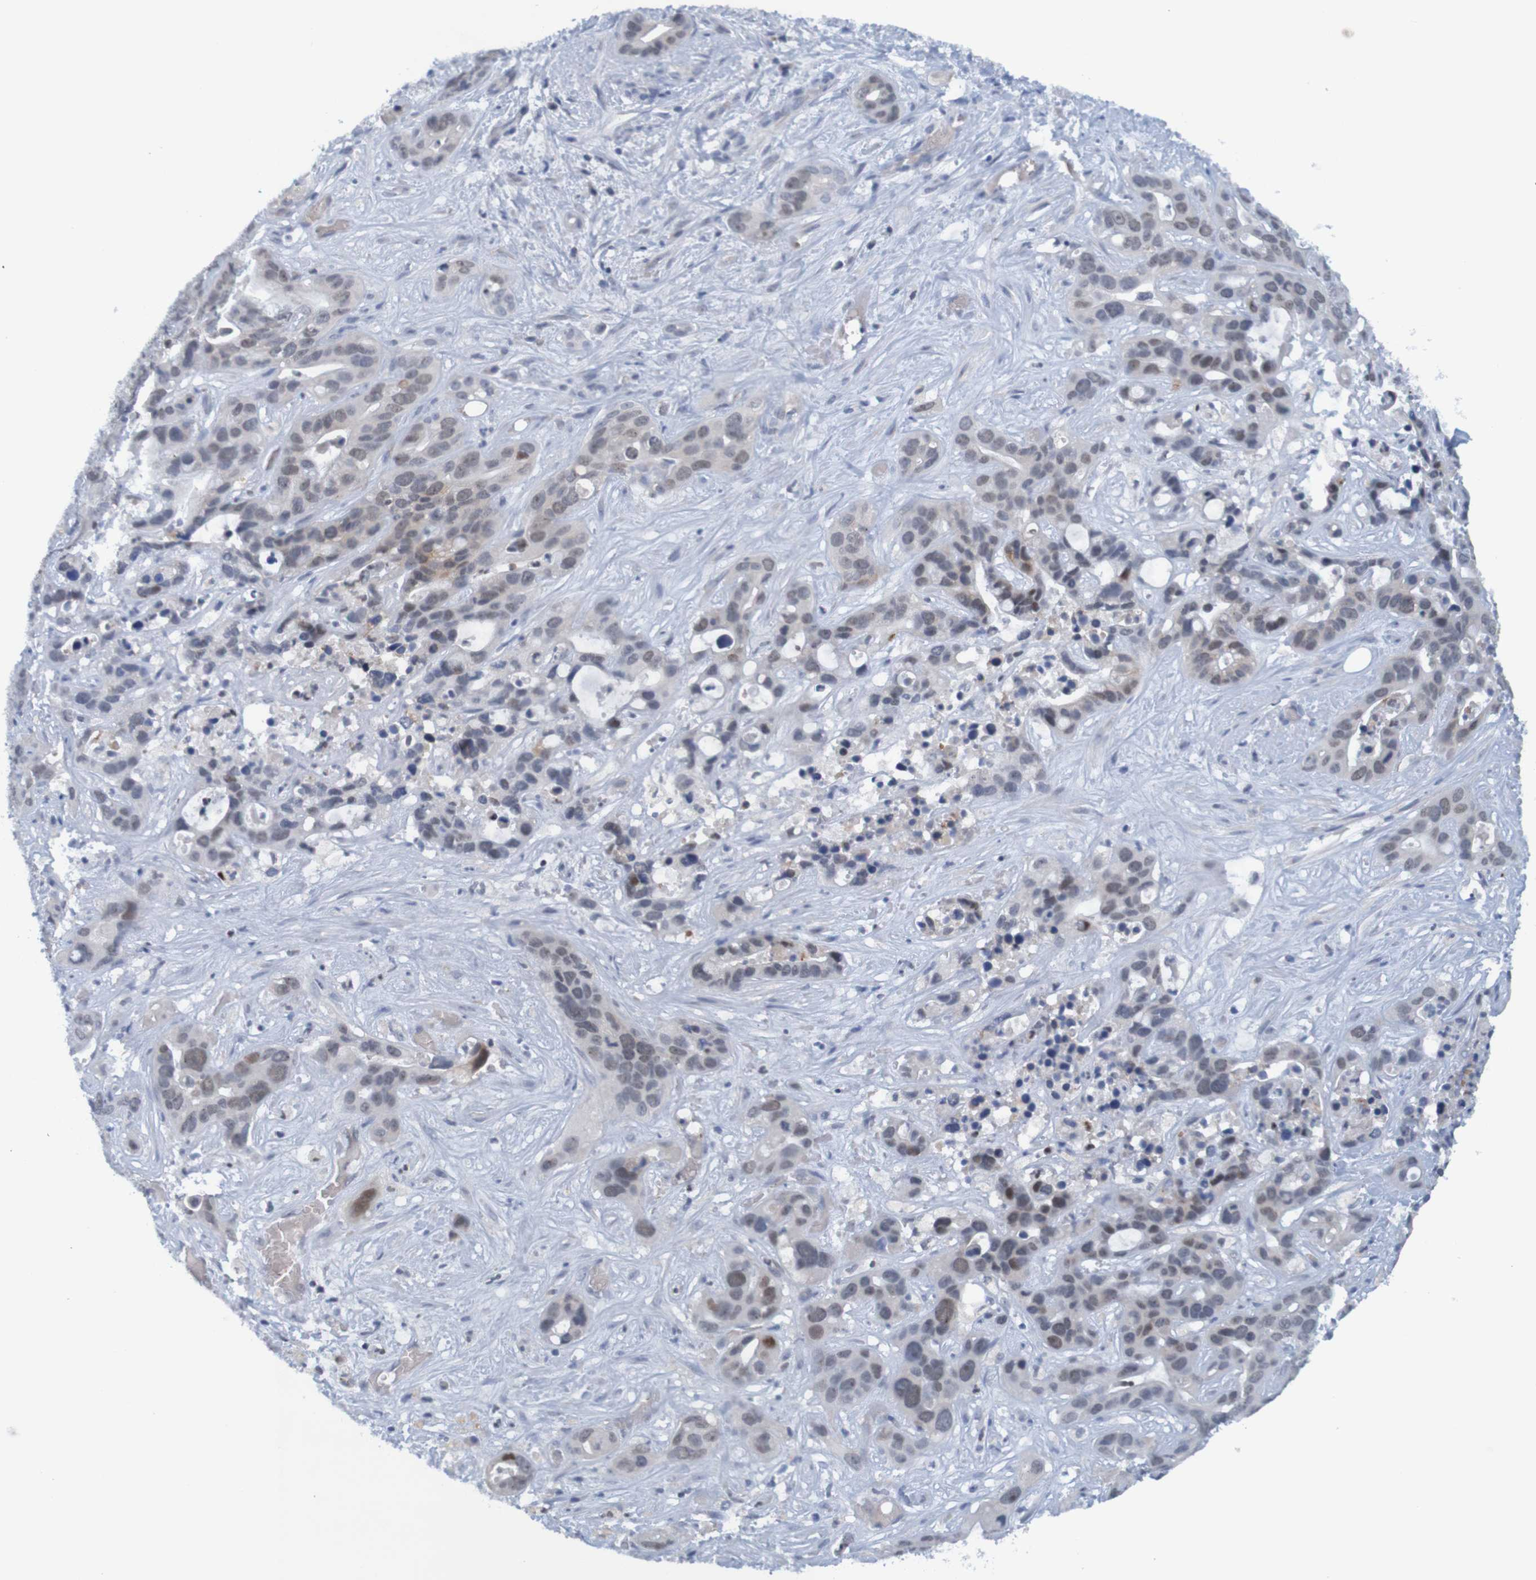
{"staining": {"intensity": "weak", "quantity": "25%-75%", "location": "nuclear"}, "tissue": "liver cancer", "cell_type": "Tumor cells", "image_type": "cancer", "snomed": [{"axis": "morphology", "description": "Cholangiocarcinoma"}, {"axis": "topography", "description": "Liver"}], "caption": "Immunohistochemistry (DAB) staining of human liver cancer shows weak nuclear protein positivity in approximately 25%-75% of tumor cells. (brown staining indicates protein expression, while blue staining denotes nuclei).", "gene": "USP36", "patient": {"sex": "female", "age": 65}}